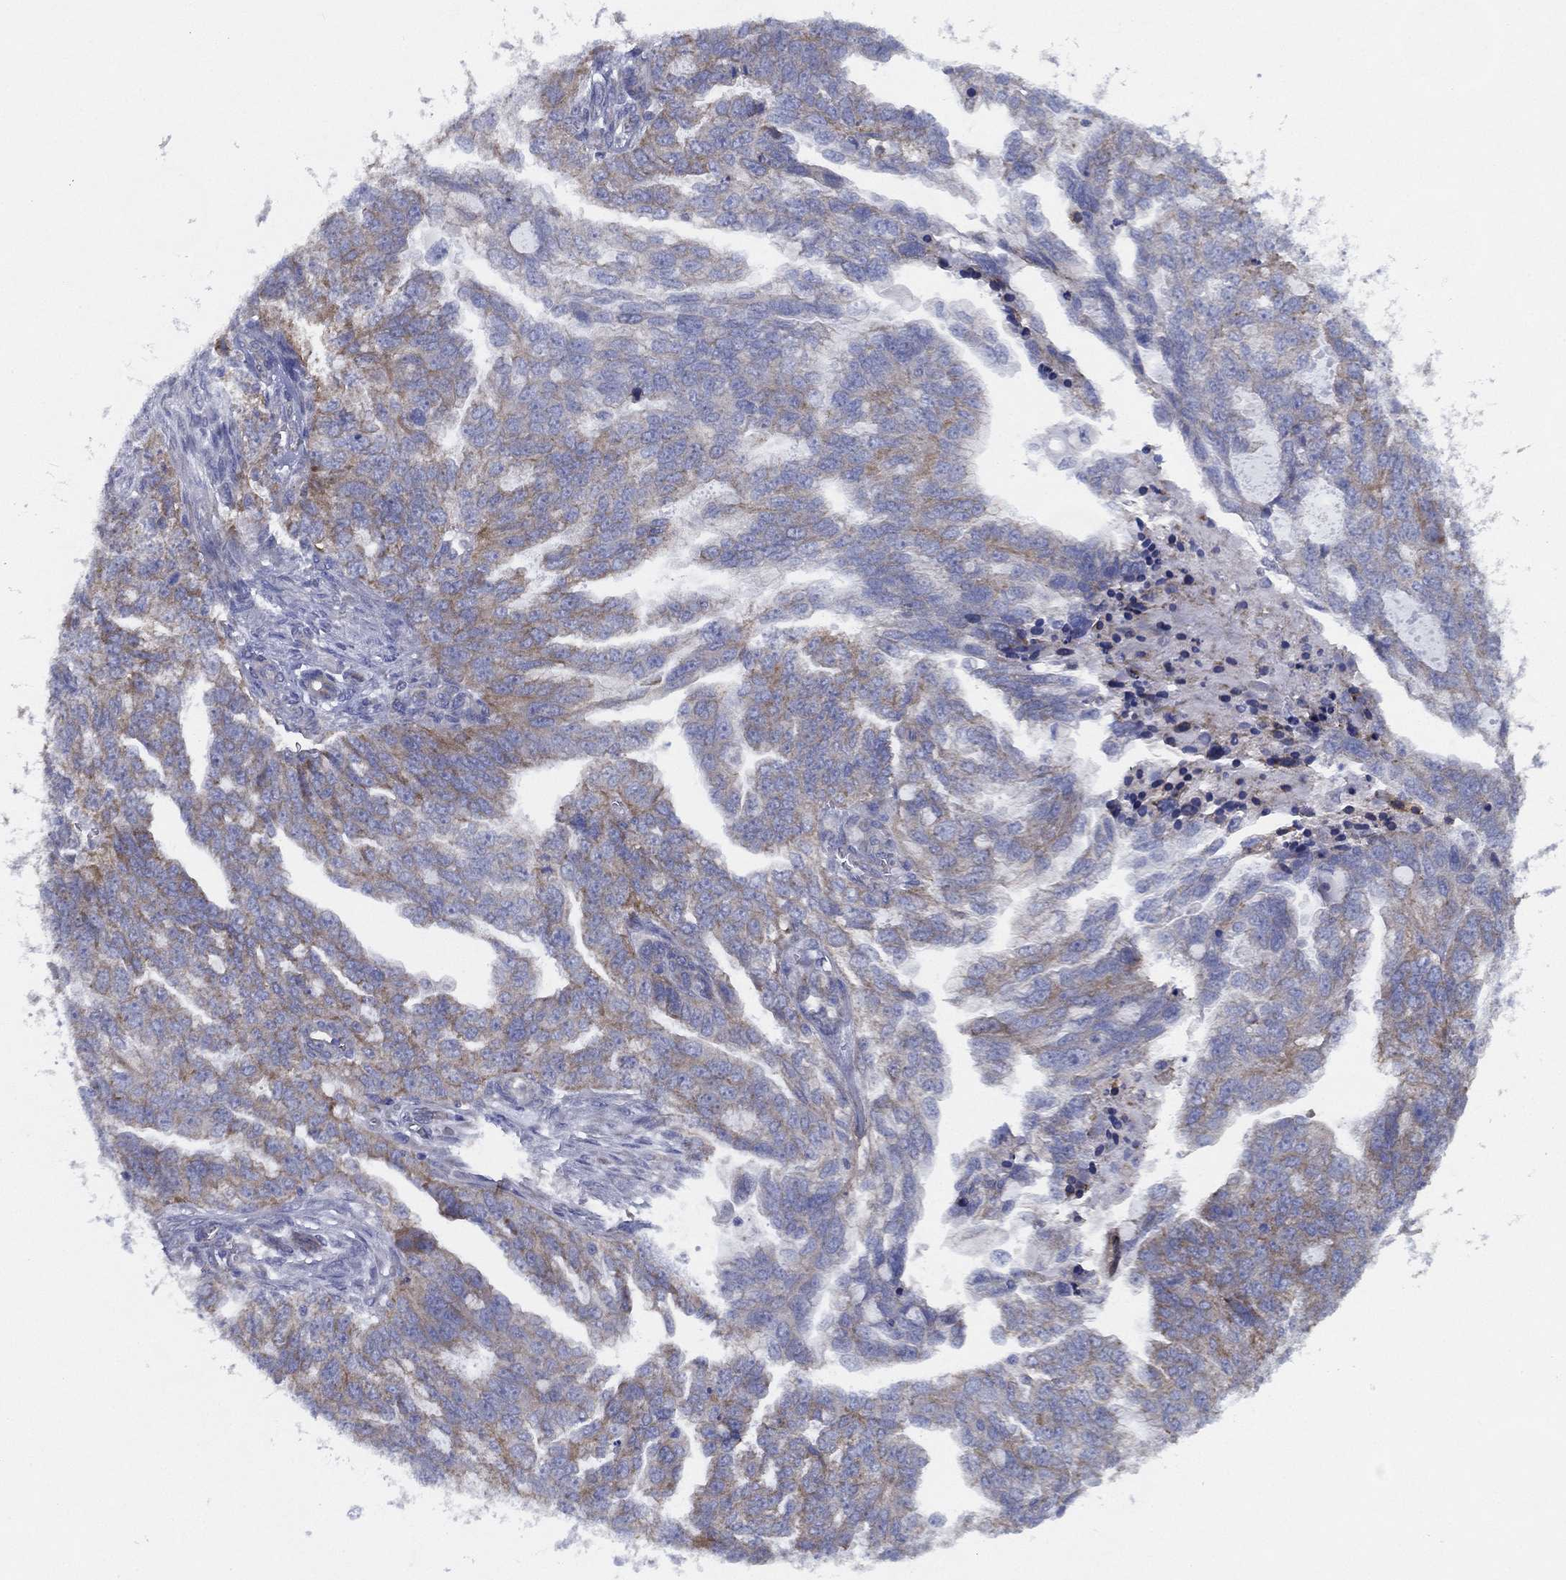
{"staining": {"intensity": "weak", "quantity": "25%-75%", "location": "cytoplasmic/membranous"}, "tissue": "ovarian cancer", "cell_type": "Tumor cells", "image_type": "cancer", "snomed": [{"axis": "morphology", "description": "Cystadenocarcinoma, serous, NOS"}, {"axis": "topography", "description": "Ovary"}], "caption": "This is a photomicrograph of immunohistochemistry staining of serous cystadenocarcinoma (ovarian), which shows weak expression in the cytoplasmic/membranous of tumor cells.", "gene": "ZNF223", "patient": {"sex": "female", "age": 51}}